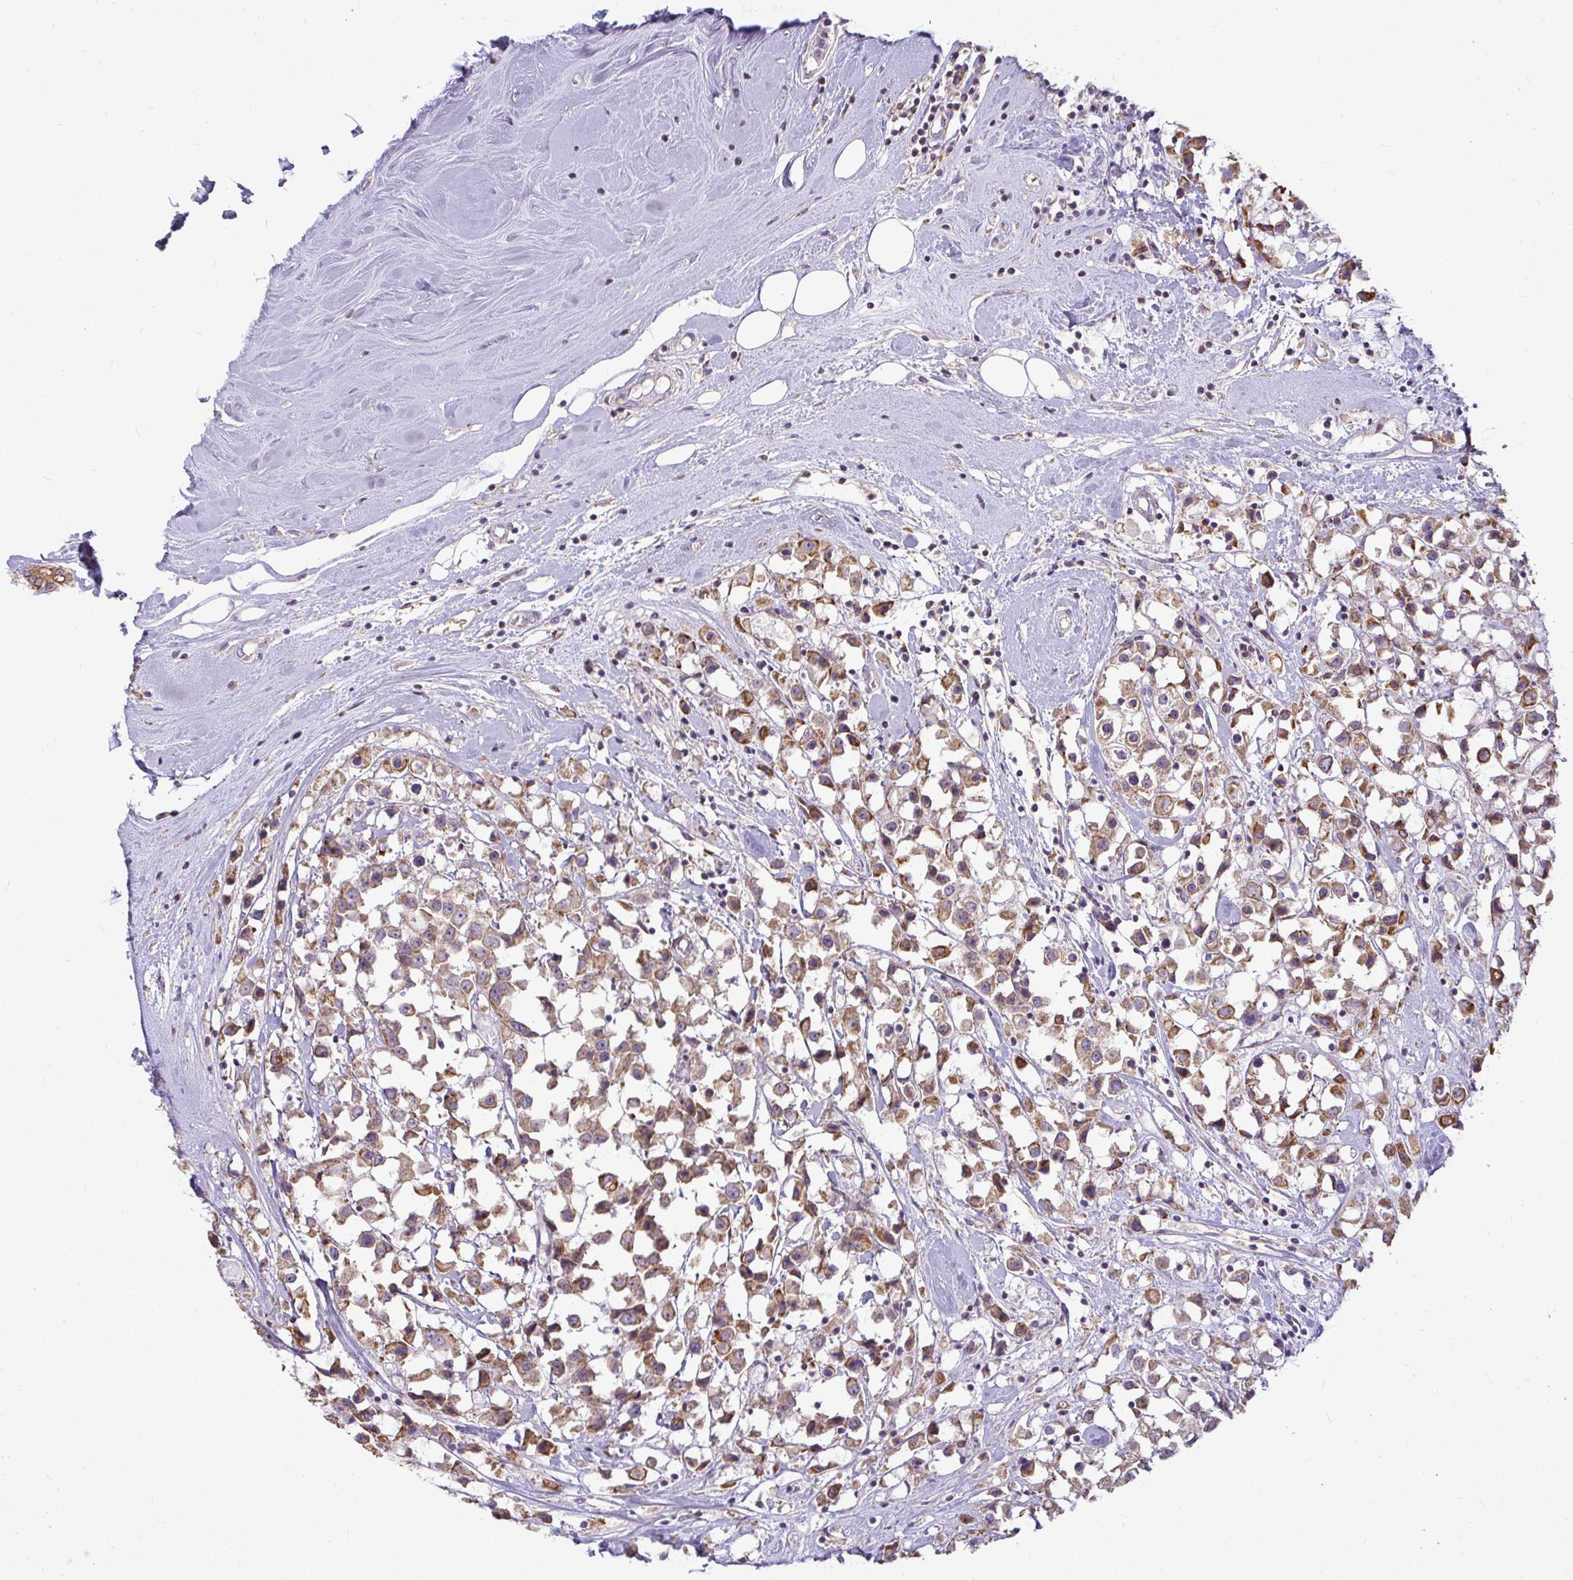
{"staining": {"intensity": "moderate", "quantity": ">75%", "location": "cytoplasmic/membranous"}, "tissue": "breast cancer", "cell_type": "Tumor cells", "image_type": "cancer", "snomed": [{"axis": "morphology", "description": "Duct carcinoma"}, {"axis": "topography", "description": "Breast"}], "caption": "A medium amount of moderate cytoplasmic/membranous positivity is seen in about >75% of tumor cells in breast cancer (invasive ductal carcinoma) tissue.", "gene": "STRIP1", "patient": {"sex": "female", "age": 61}}